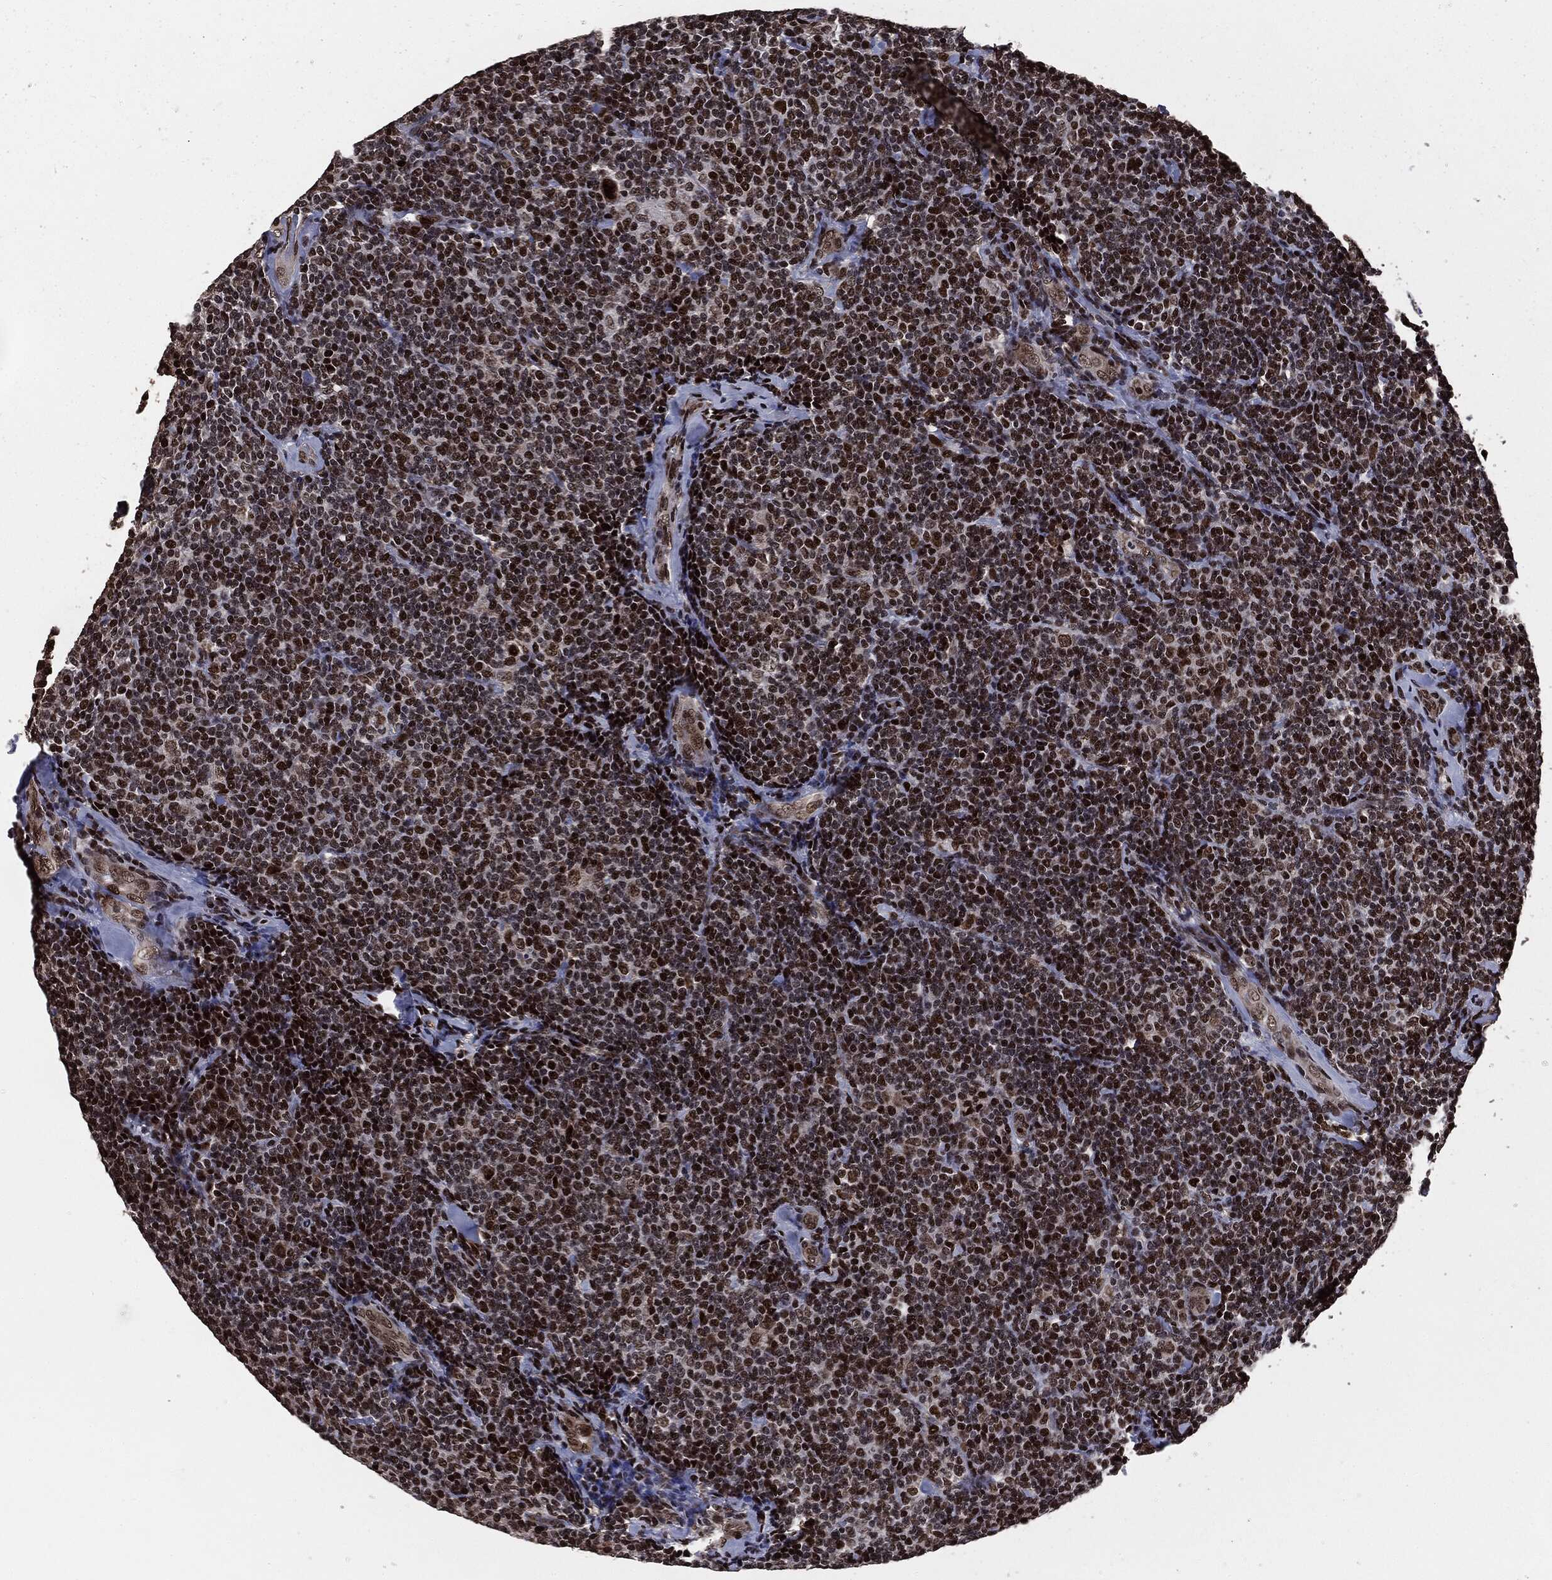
{"staining": {"intensity": "strong", "quantity": ">75%", "location": "nuclear"}, "tissue": "lymphoma", "cell_type": "Tumor cells", "image_type": "cancer", "snomed": [{"axis": "morphology", "description": "Malignant lymphoma, non-Hodgkin's type, Low grade"}, {"axis": "topography", "description": "Lymph node"}], "caption": "Immunohistochemistry (DAB (3,3'-diaminobenzidine)) staining of lymphoma reveals strong nuclear protein positivity in approximately >75% of tumor cells. Nuclei are stained in blue.", "gene": "DVL2", "patient": {"sex": "female", "age": 56}}